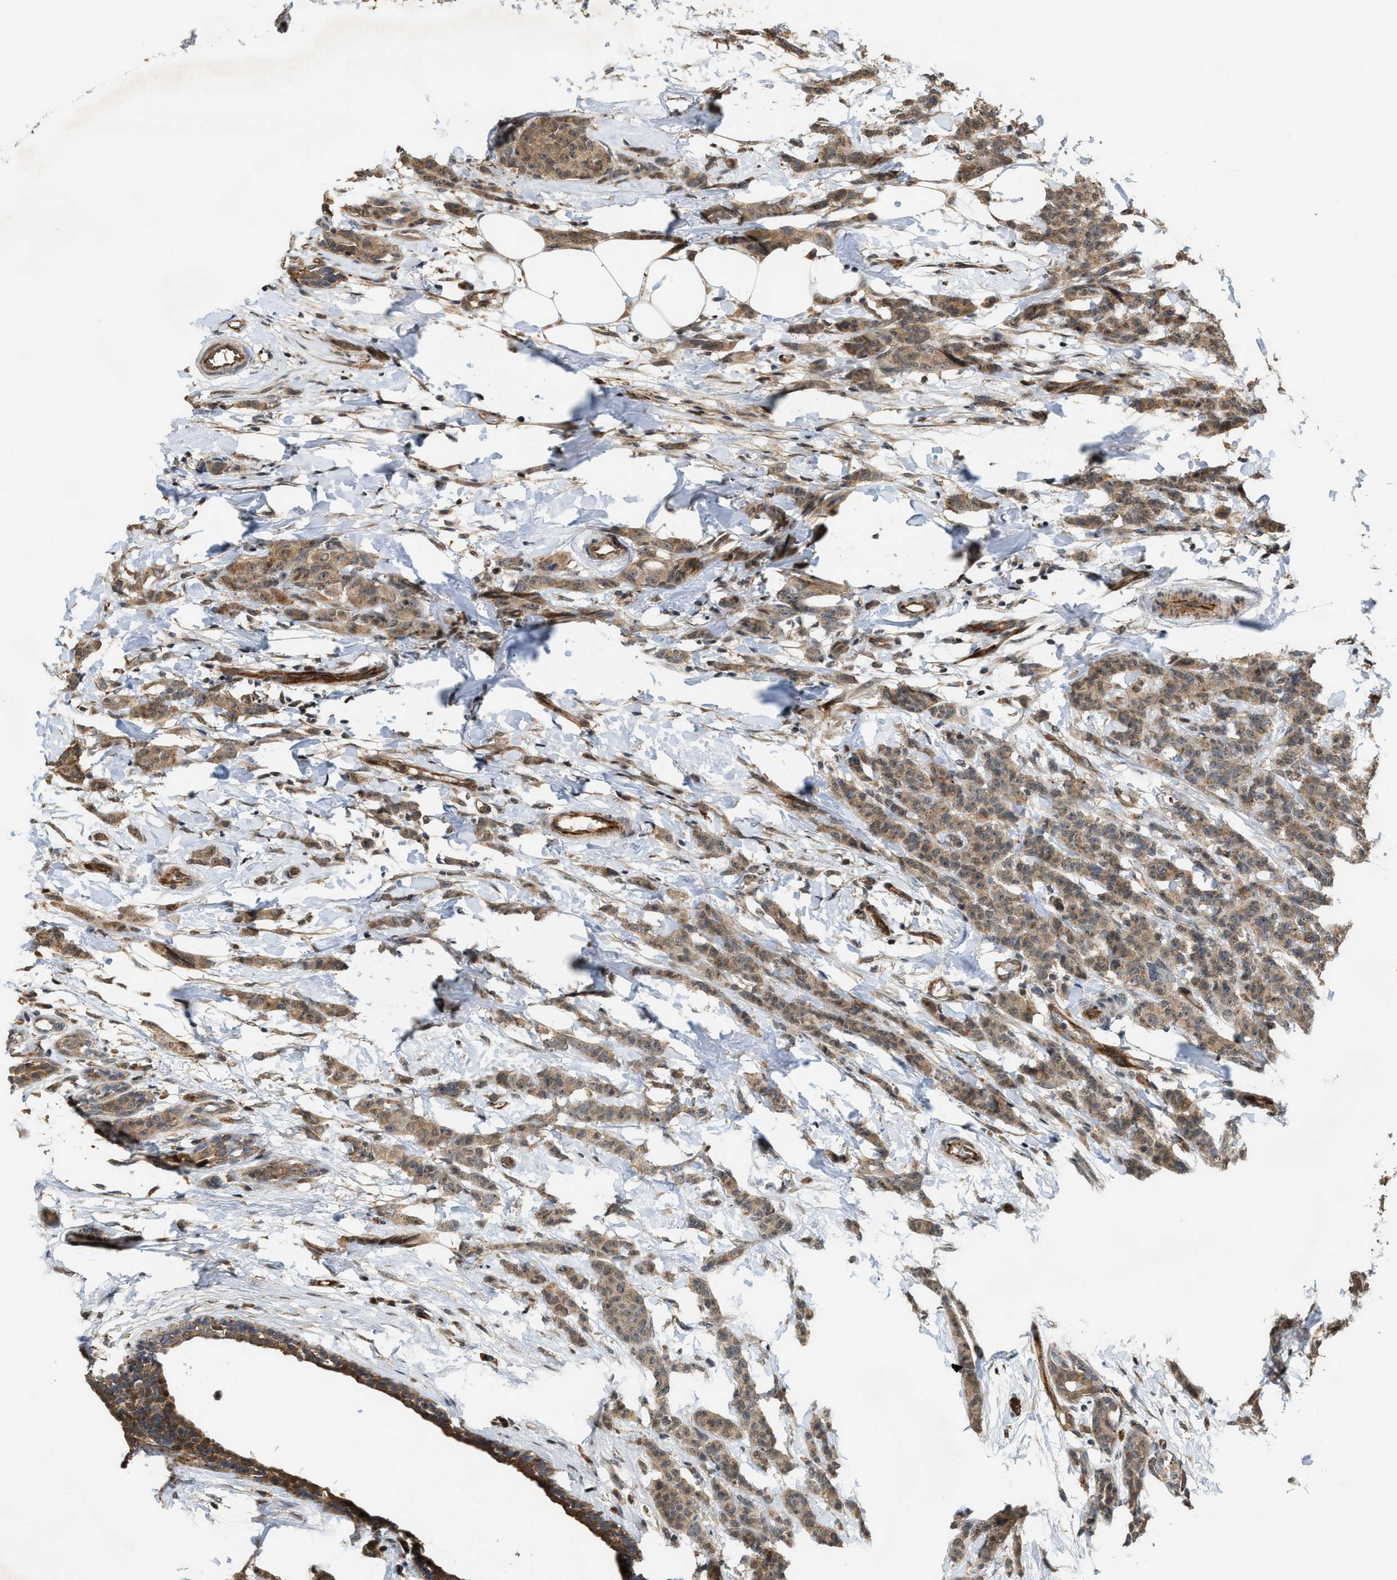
{"staining": {"intensity": "moderate", "quantity": ">75%", "location": "cytoplasmic/membranous"}, "tissue": "breast cancer", "cell_type": "Tumor cells", "image_type": "cancer", "snomed": [{"axis": "morphology", "description": "Normal tissue, NOS"}, {"axis": "morphology", "description": "Duct carcinoma"}, {"axis": "topography", "description": "Breast"}], "caption": "Breast cancer (invasive ductal carcinoma) stained for a protein exhibits moderate cytoplasmic/membranous positivity in tumor cells.", "gene": "DPF2", "patient": {"sex": "female", "age": 40}}